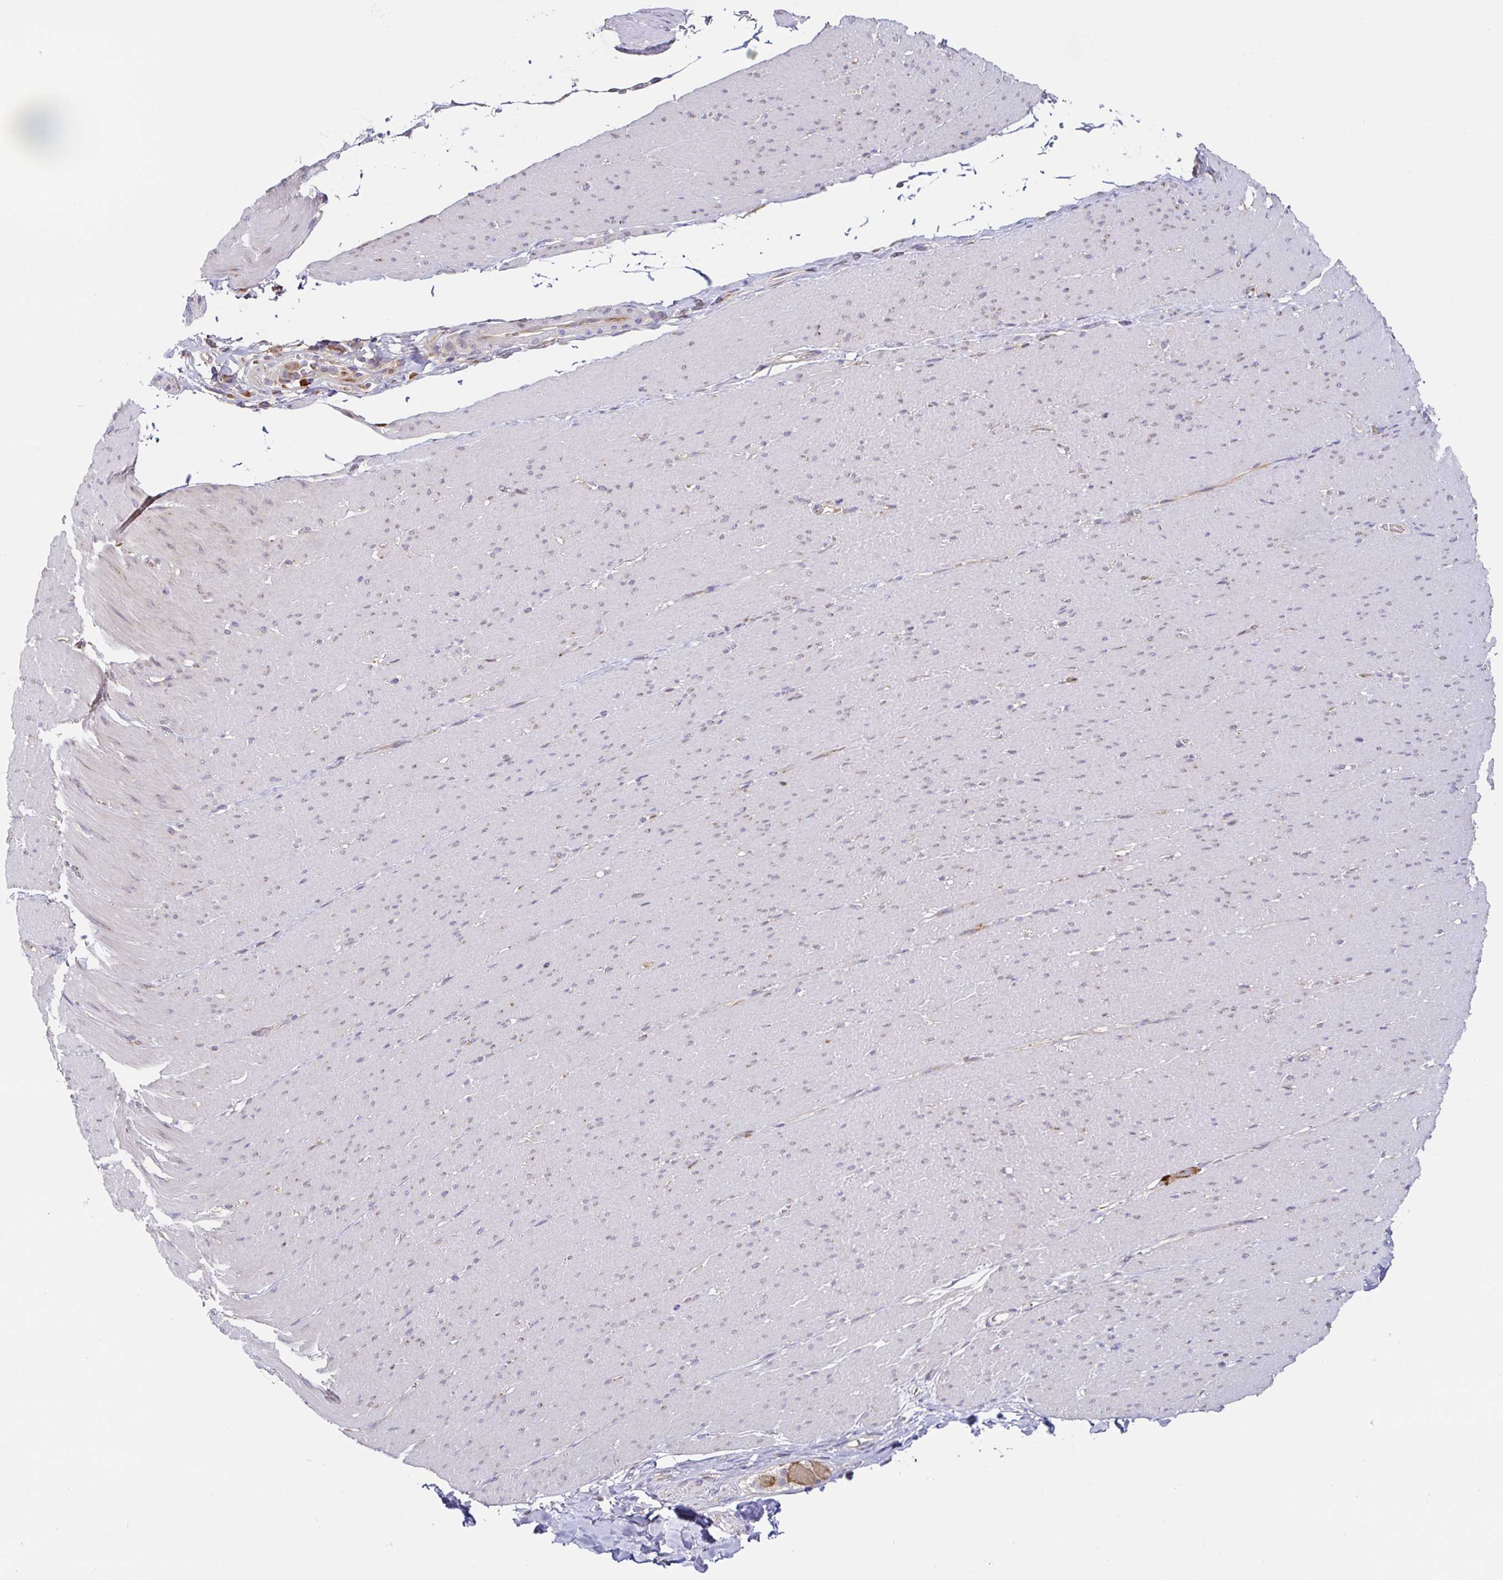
{"staining": {"intensity": "negative", "quantity": "none", "location": "none"}, "tissue": "smooth muscle", "cell_type": "Smooth muscle cells", "image_type": "normal", "snomed": [{"axis": "morphology", "description": "Normal tissue, NOS"}, {"axis": "topography", "description": "Smooth muscle"}, {"axis": "topography", "description": "Rectum"}], "caption": "DAB (3,3'-diaminobenzidine) immunohistochemical staining of benign smooth muscle shows no significant positivity in smooth muscle cells. (DAB (3,3'-diaminobenzidine) immunohistochemistry (IHC), high magnification).", "gene": "PDPK1", "patient": {"sex": "male", "age": 53}}